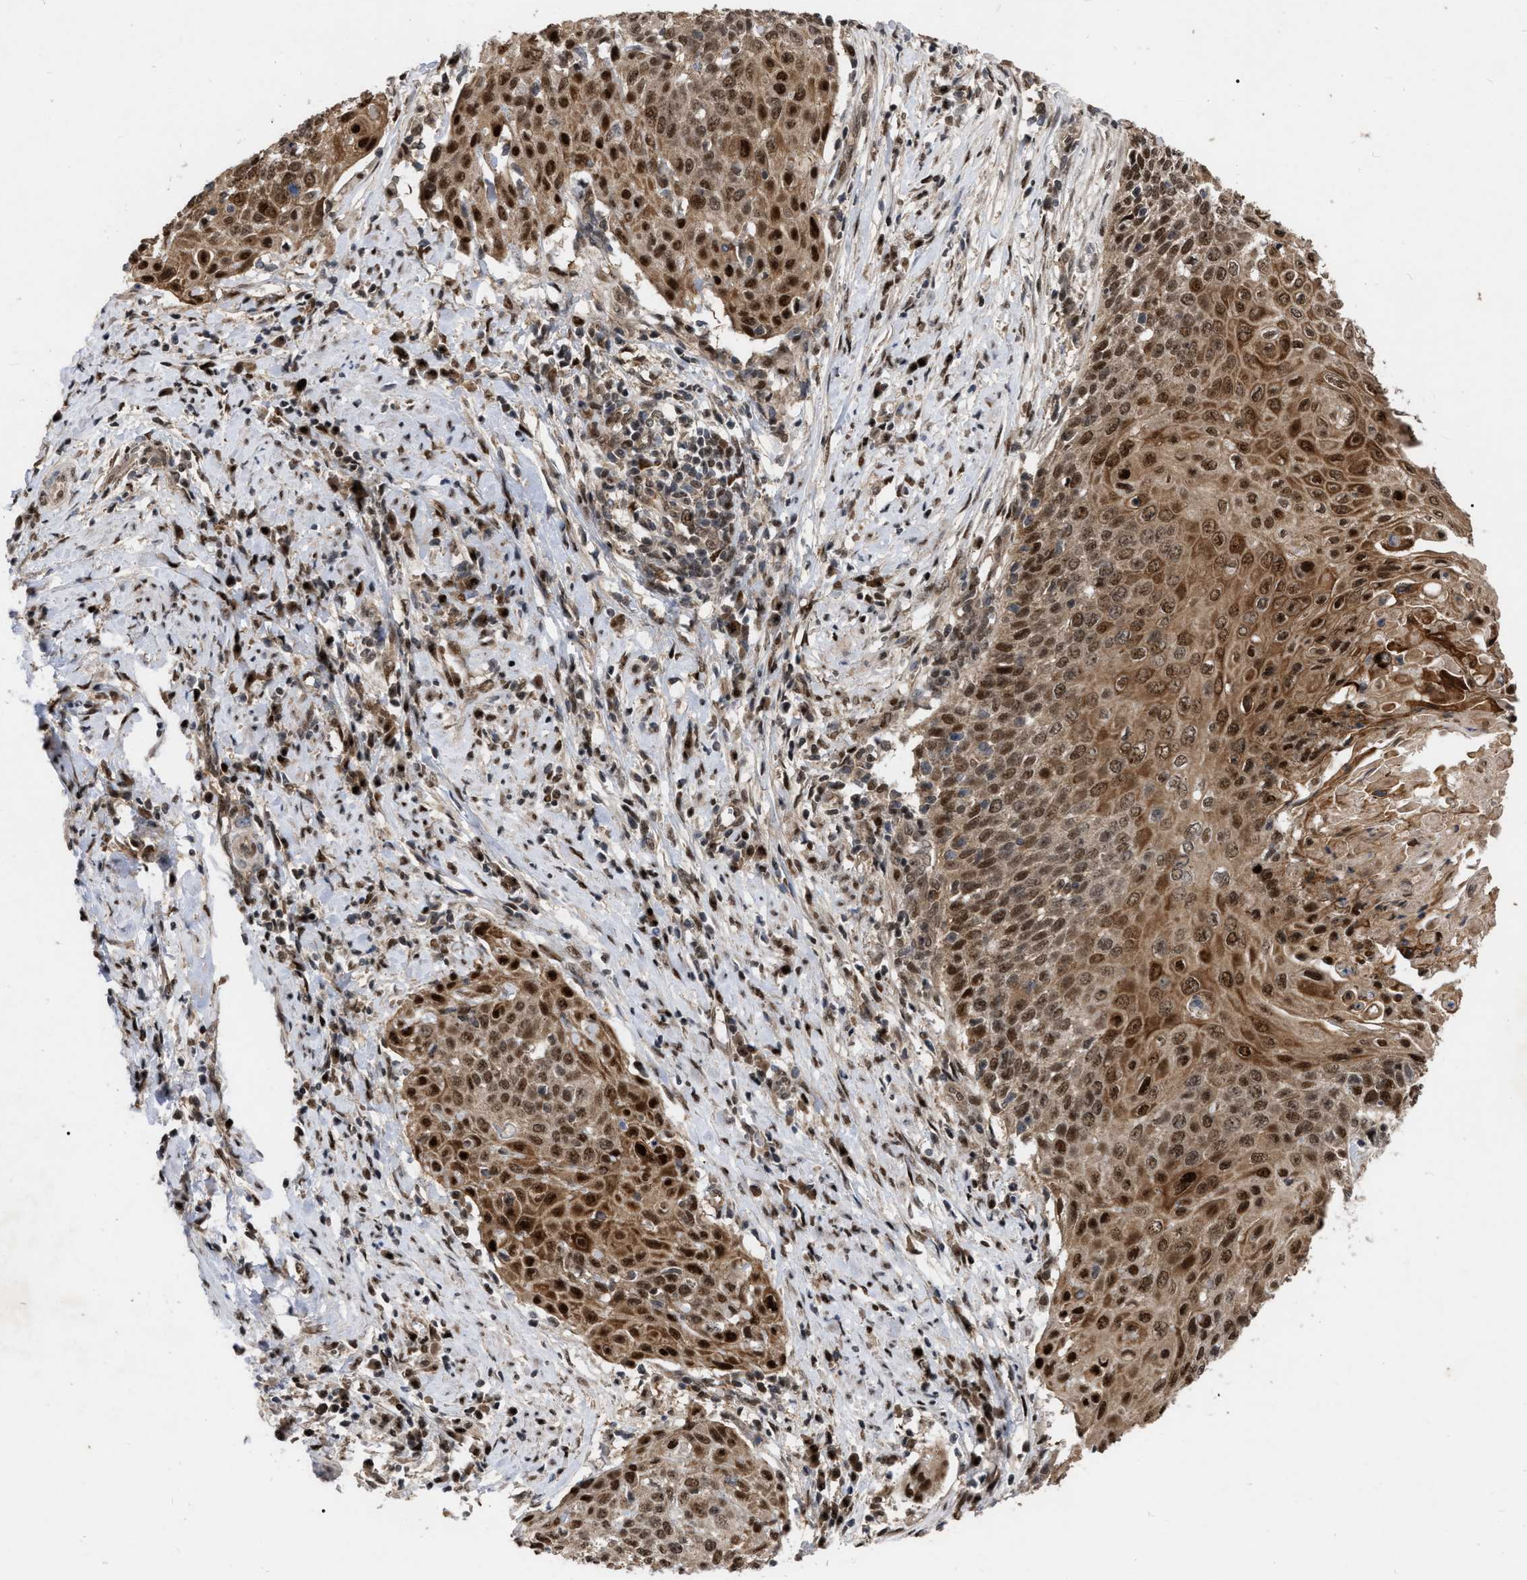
{"staining": {"intensity": "moderate", "quantity": ">75%", "location": "cytoplasmic/membranous,nuclear"}, "tissue": "cervical cancer", "cell_type": "Tumor cells", "image_type": "cancer", "snomed": [{"axis": "morphology", "description": "Squamous cell carcinoma, NOS"}, {"axis": "topography", "description": "Cervix"}], "caption": "Immunohistochemical staining of human cervical cancer (squamous cell carcinoma) exhibits moderate cytoplasmic/membranous and nuclear protein expression in about >75% of tumor cells. The staining was performed using DAB, with brown indicating positive protein expression. Nuclei are stained blue with hematoxylin.", "gene": "MDM4", "patient": {"sex": "female", "age": 39}}